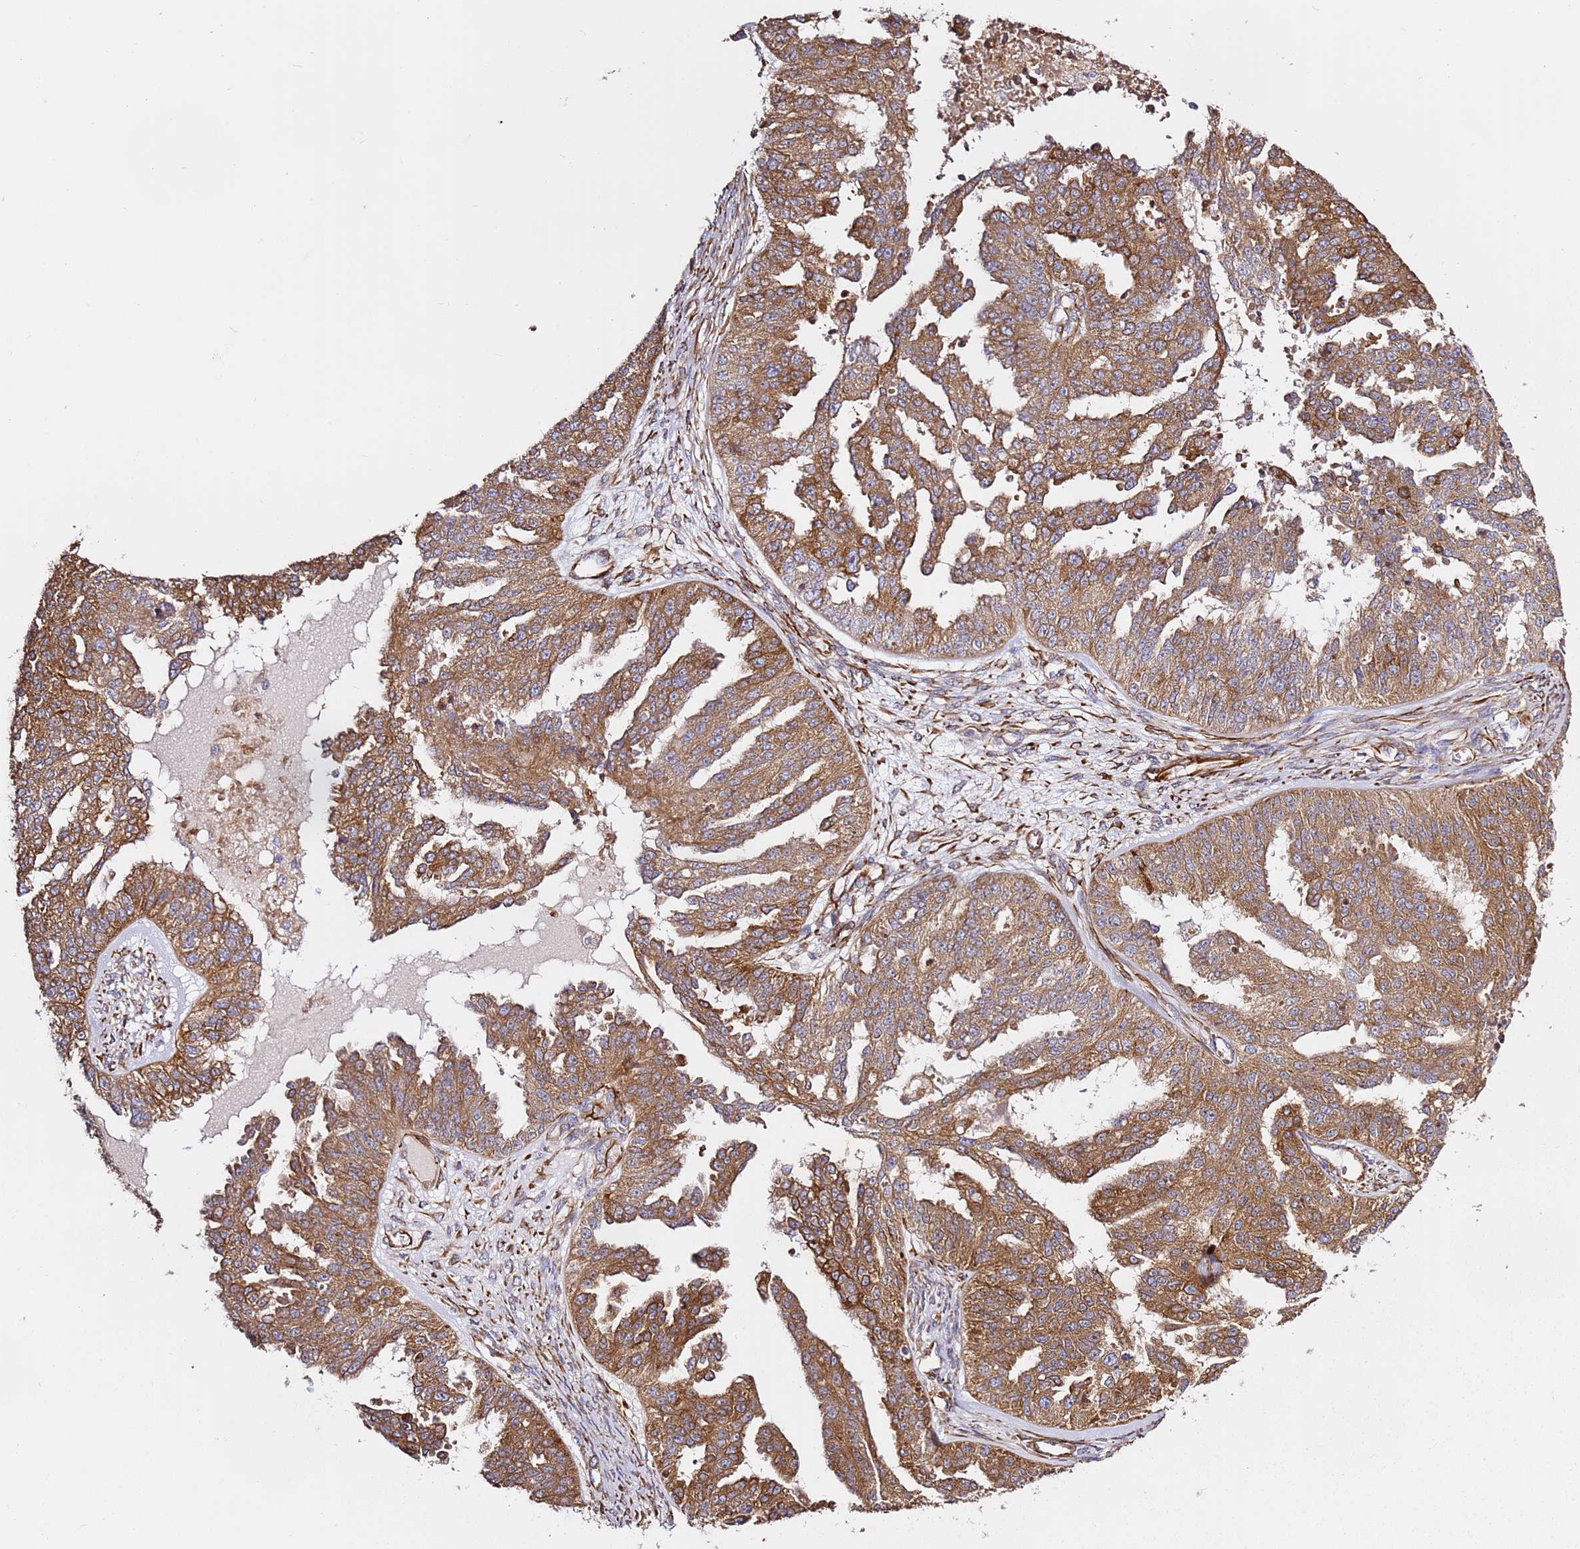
{"staining": {"intensity": "moderate", "quantity": ">75%", "location": "cytoplasmic/membranous"}, "tissue": "ovarian cancer", "cell_type": "Tumor cells", "image_type": "cancer", "snomed": [{"axis": "morphology", "description": "Cystadenocarcinoma, serous, NOS"}, {"axis": "topography", "description": "Ovary"}], "caption": "Immunohistochemistry (DAB) staining of human serous cystadenocarcinoma (ovarian) reveals moderate cytoplasmic/membranous protein staining in approximately >75% of tumor cells. The protein is shown in brown color, while the nuclei are stained blue.", "gene": "MRGPRE", "patient": {"sex": "female", "age": 58}}